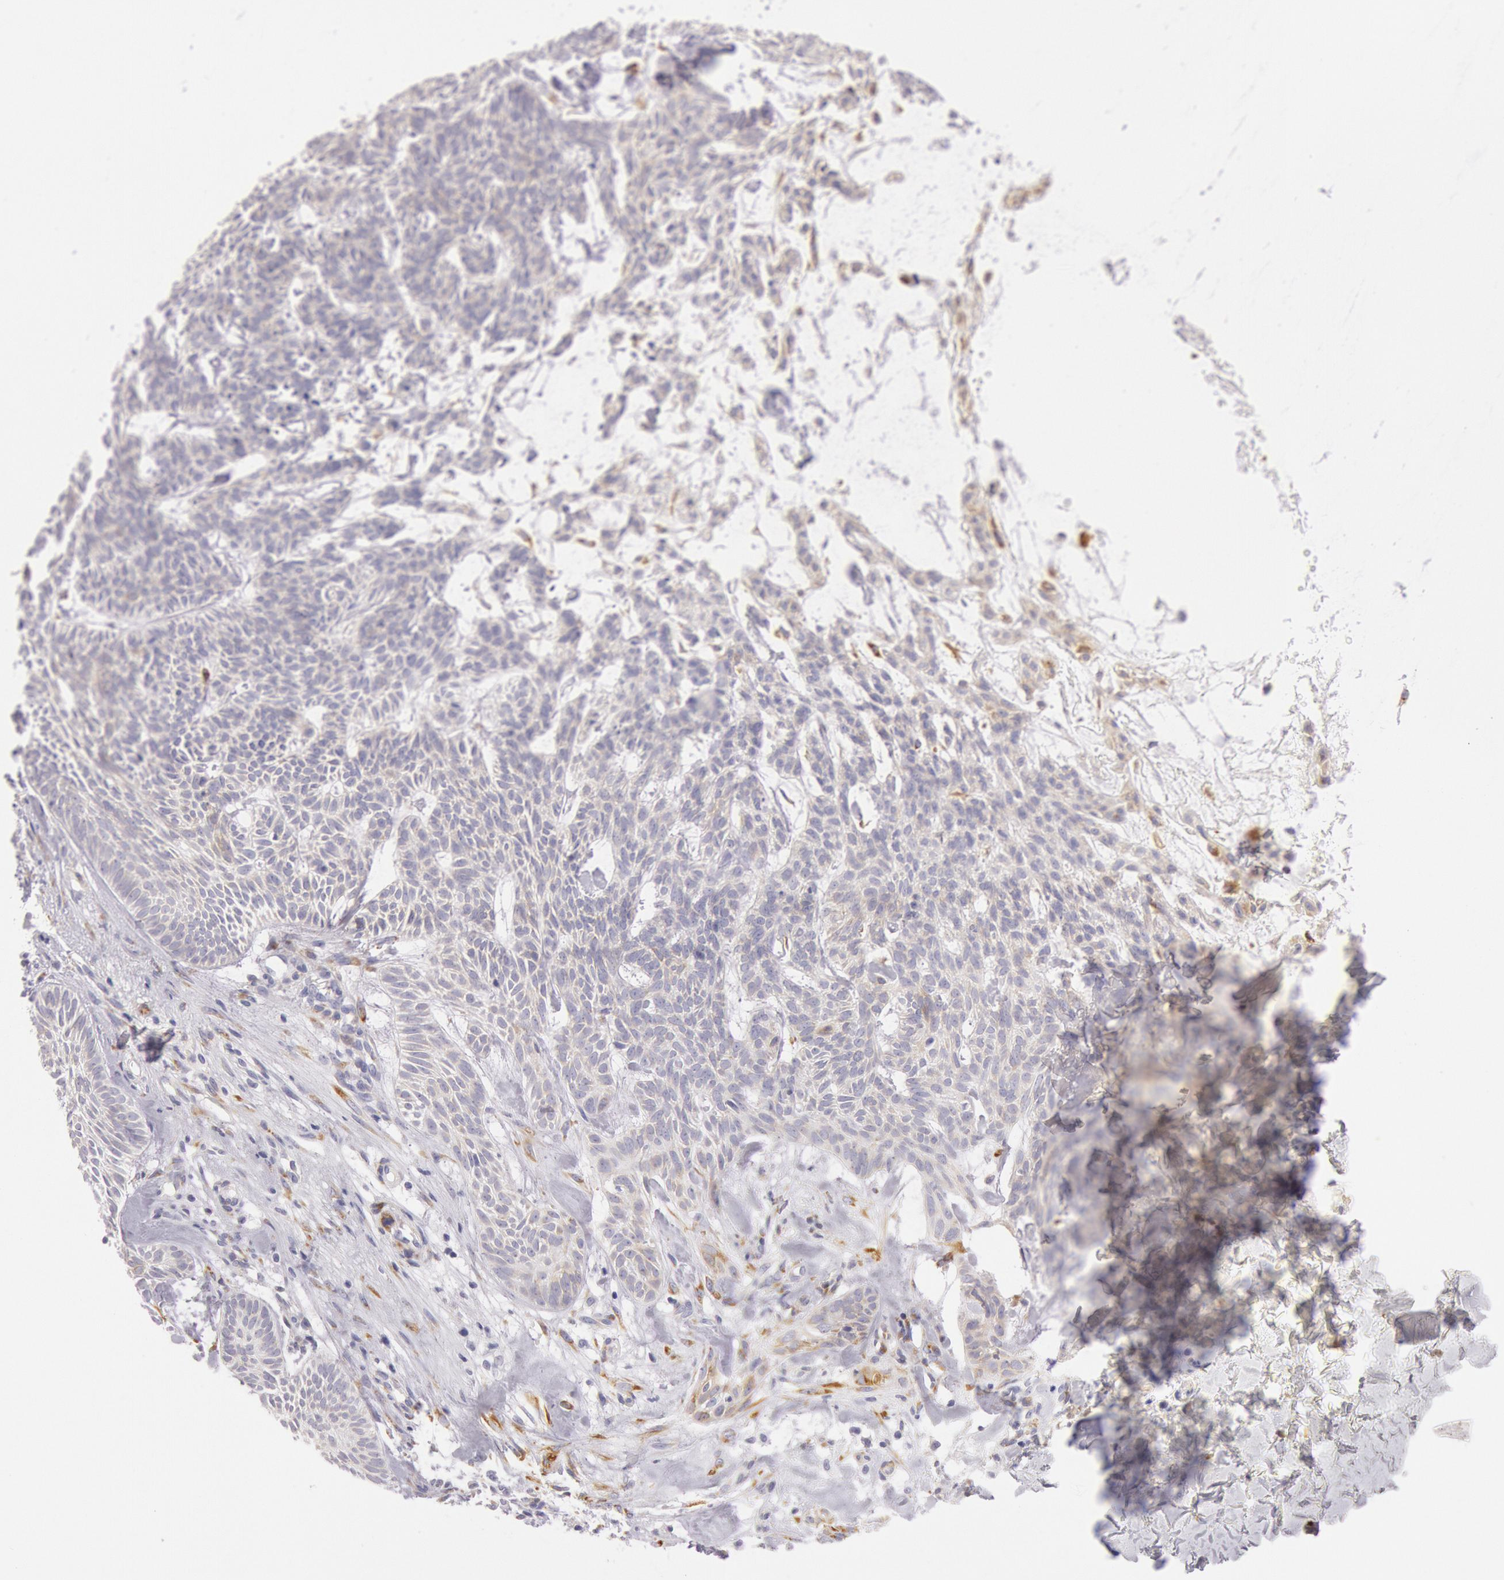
{"staining": {"intensity": "weak", "quantity": ">75%", "location": "nuclear"}, "tissue": "skin cancer", "cell_type": "Tumor cells", "image_type": "cancer", "snomed": [{"axis": "morphology", "description": "Basal cell carcinoma"}, {"axis": "topography", "description": "Skin"}], "caption": "Weak nuclear protein staining is identified in approximately >75% of tumor cells in skin basal cell carcinoma.", "gene": "CIDEB", "patient": {"sex": "male", "age": 75}}